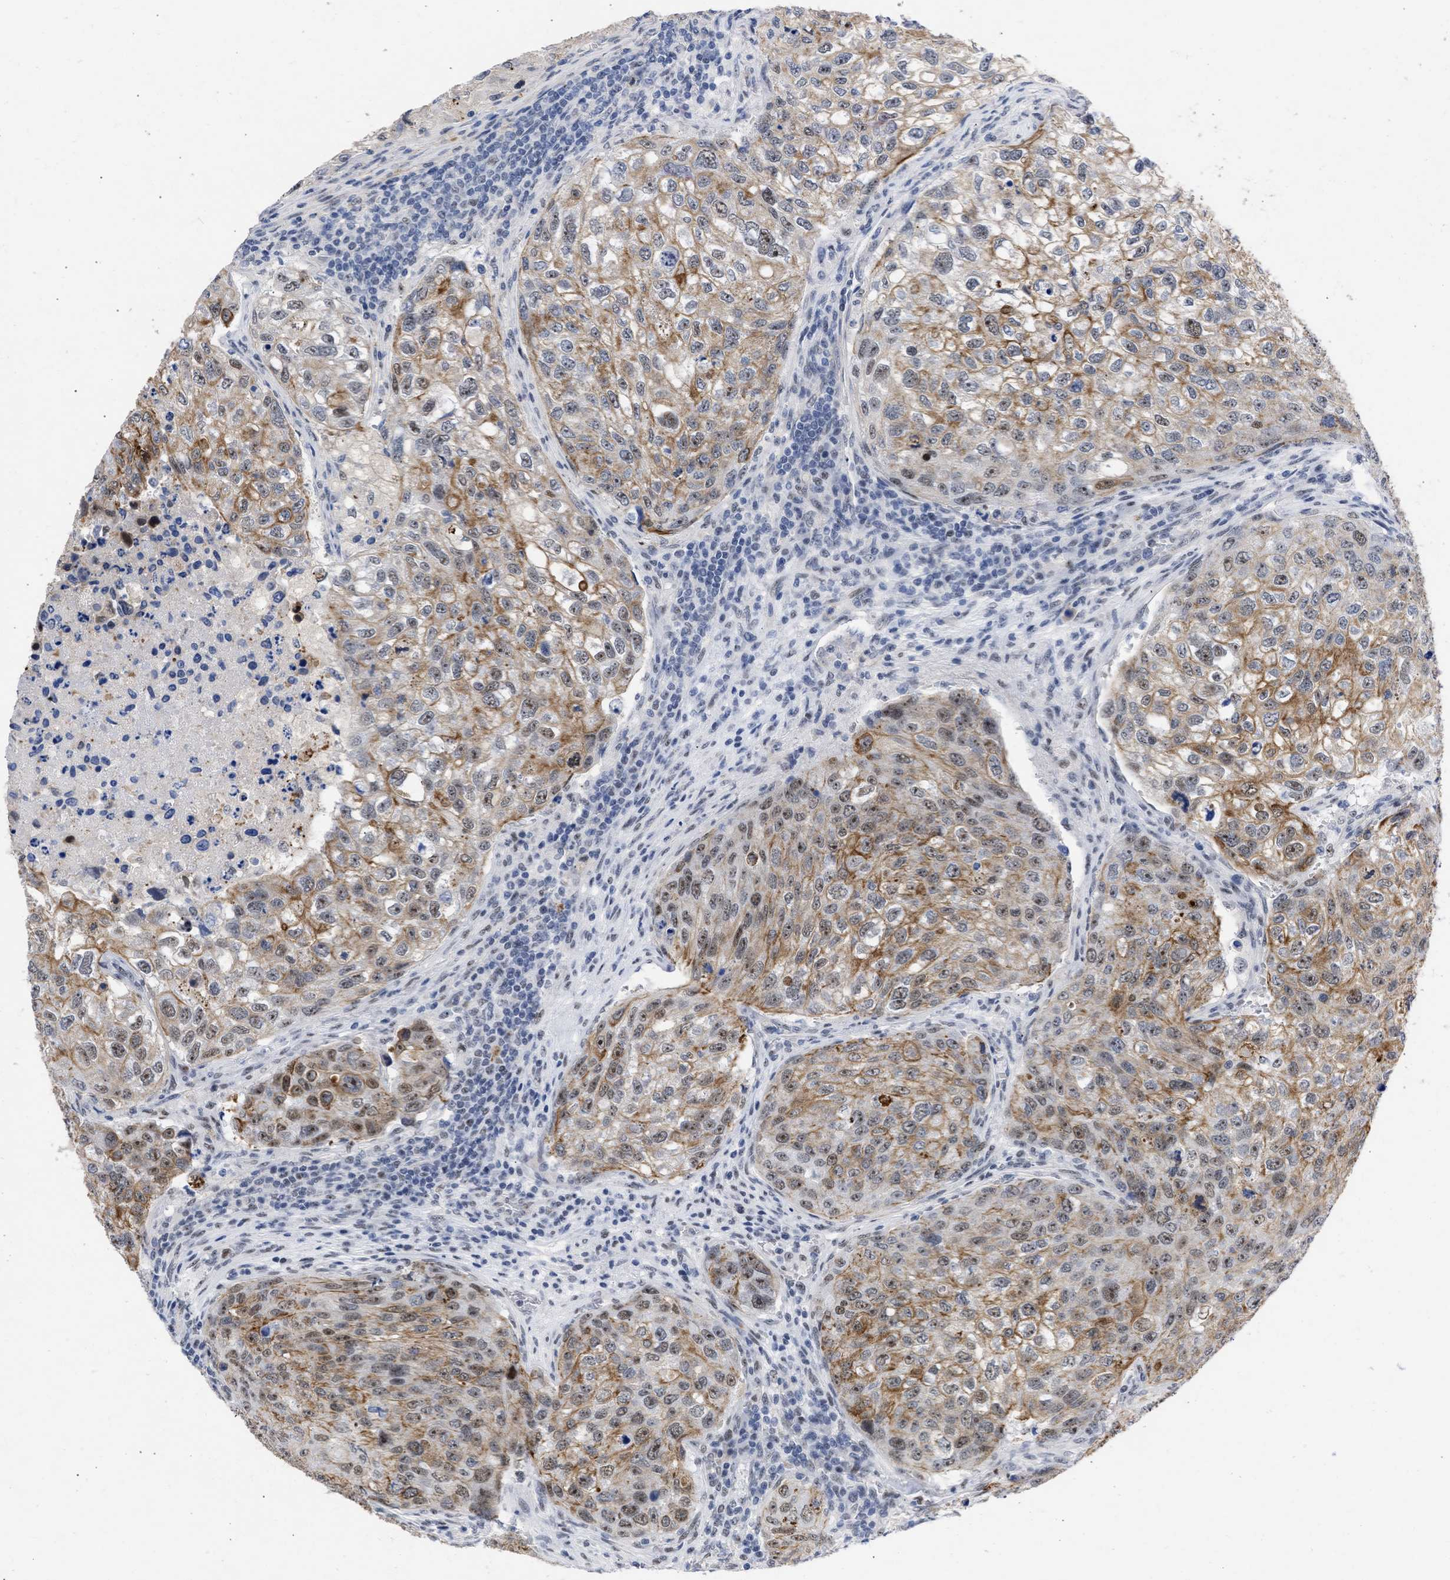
{"staining": {"intensity": "moderate", "quantity": ">75%", "location": "cytoplasmic/membranous,nuclear"}, "tissue": "urothelial cancer", "cell_type": "Tumor cells", "image_type": "cancer", "snomed": [{"axis": "morphology", "description": "Urothelial carcinoma, High grade"}, {"axis": "topography", "description": "Lymph node"}, {"axis": "topography", "description": "Urinary bladder"}], "caption": "Immunohistochemical staining of urothelial cancer shows medium levels of moderate cytoplasmic/membranous and nuclear staining in approximately >75% of tumor cells.", "gene": "DDX41", "patient": {"sex": "male", "age": 51}}